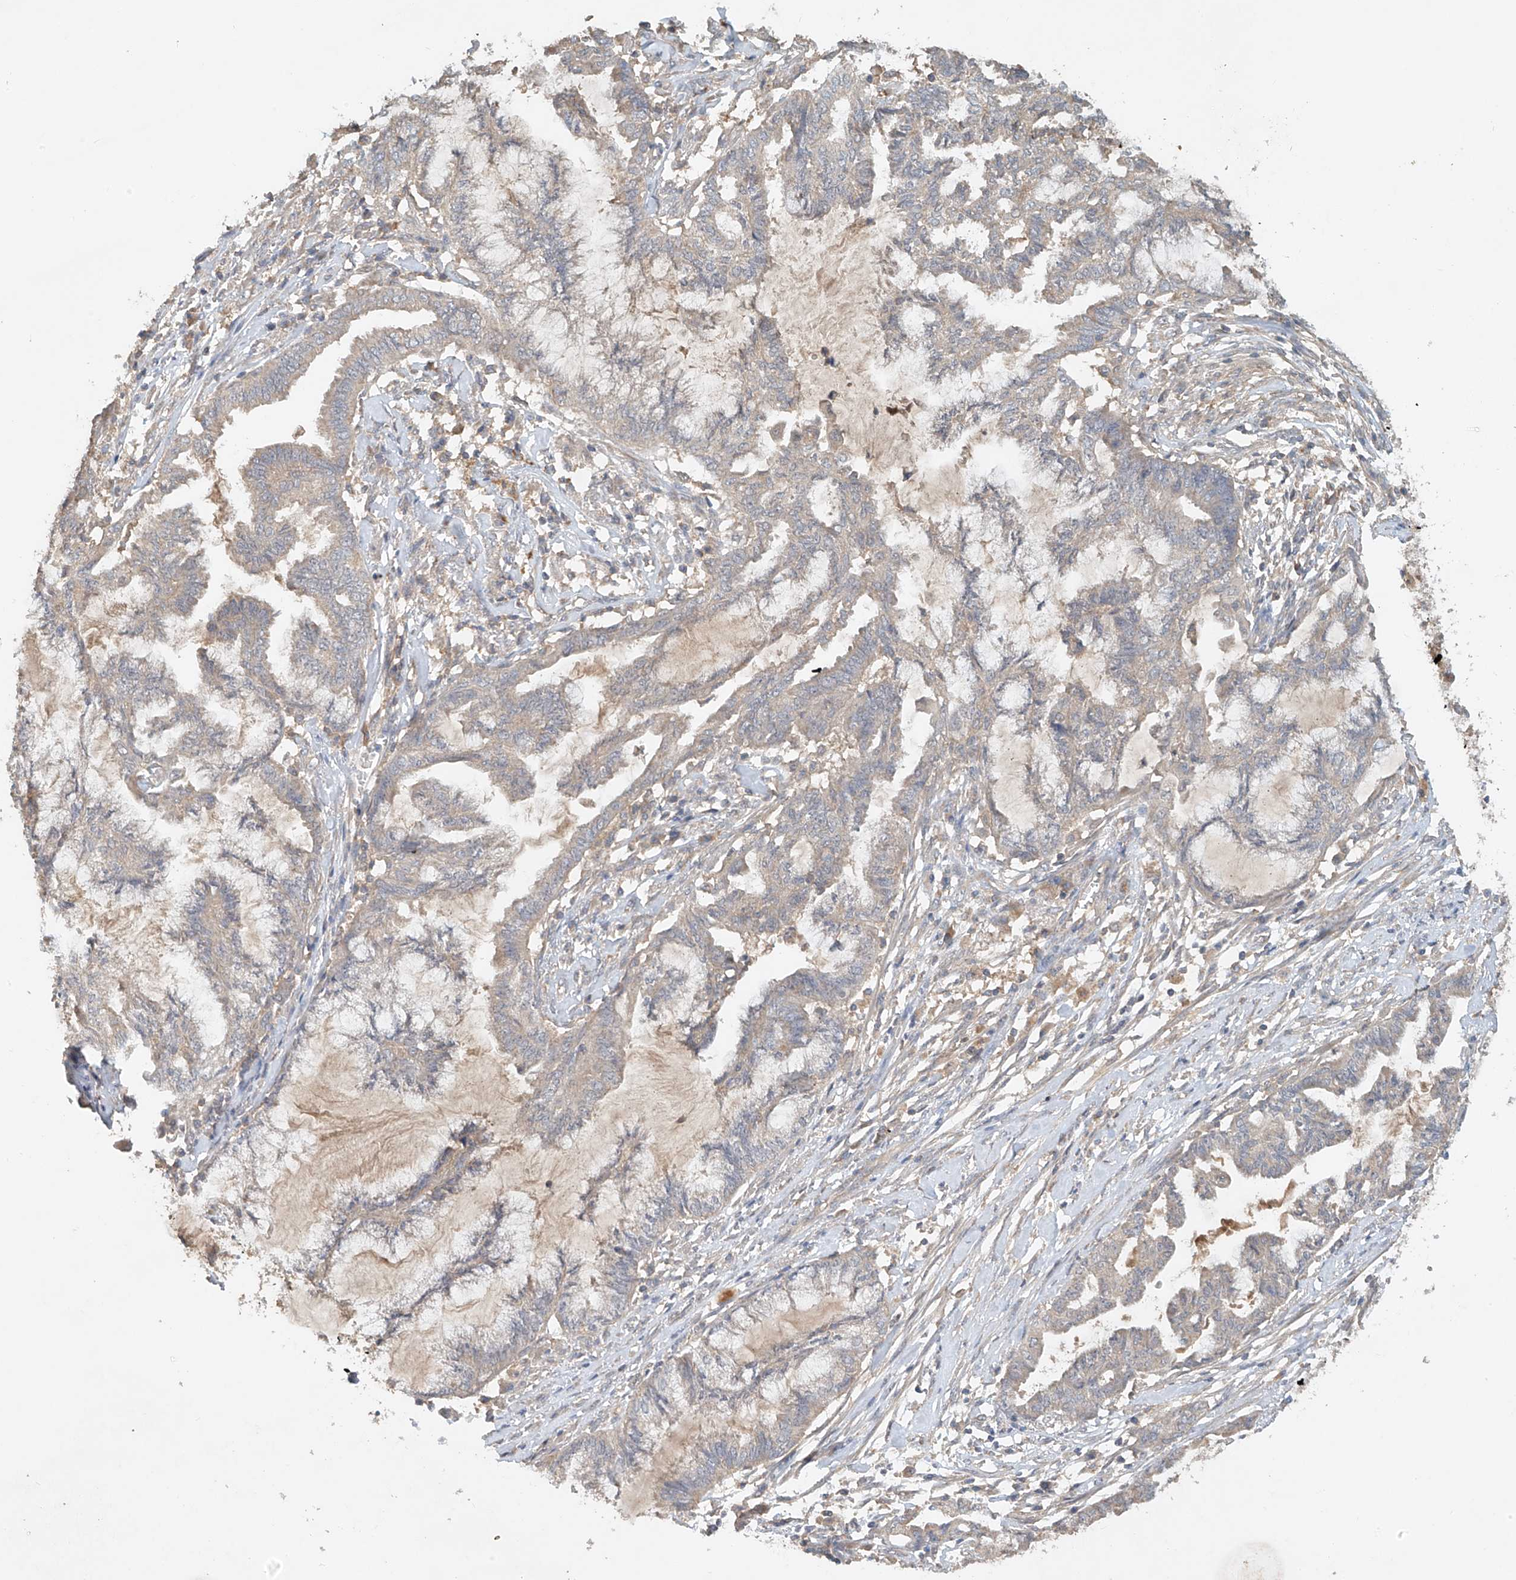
{"staining": {"intensity": "negative", "quantity": "none", "location": "none"}, "tissue": "endometrial cancer", "cell_type": "Tumor cells", "image_type": "cancer", "snomed": [{"axis": "morphology", "description": "Adenocarcinoma, NOS"}, {"axis": "topography", "description": "Endometrium"}], "caption": "Protein analysis of adenocarcinoma (endometrial) shows no significant staining in tumor cells.", "gene": "GNB1L", "patient": {"sex": "female", "age": 86}}